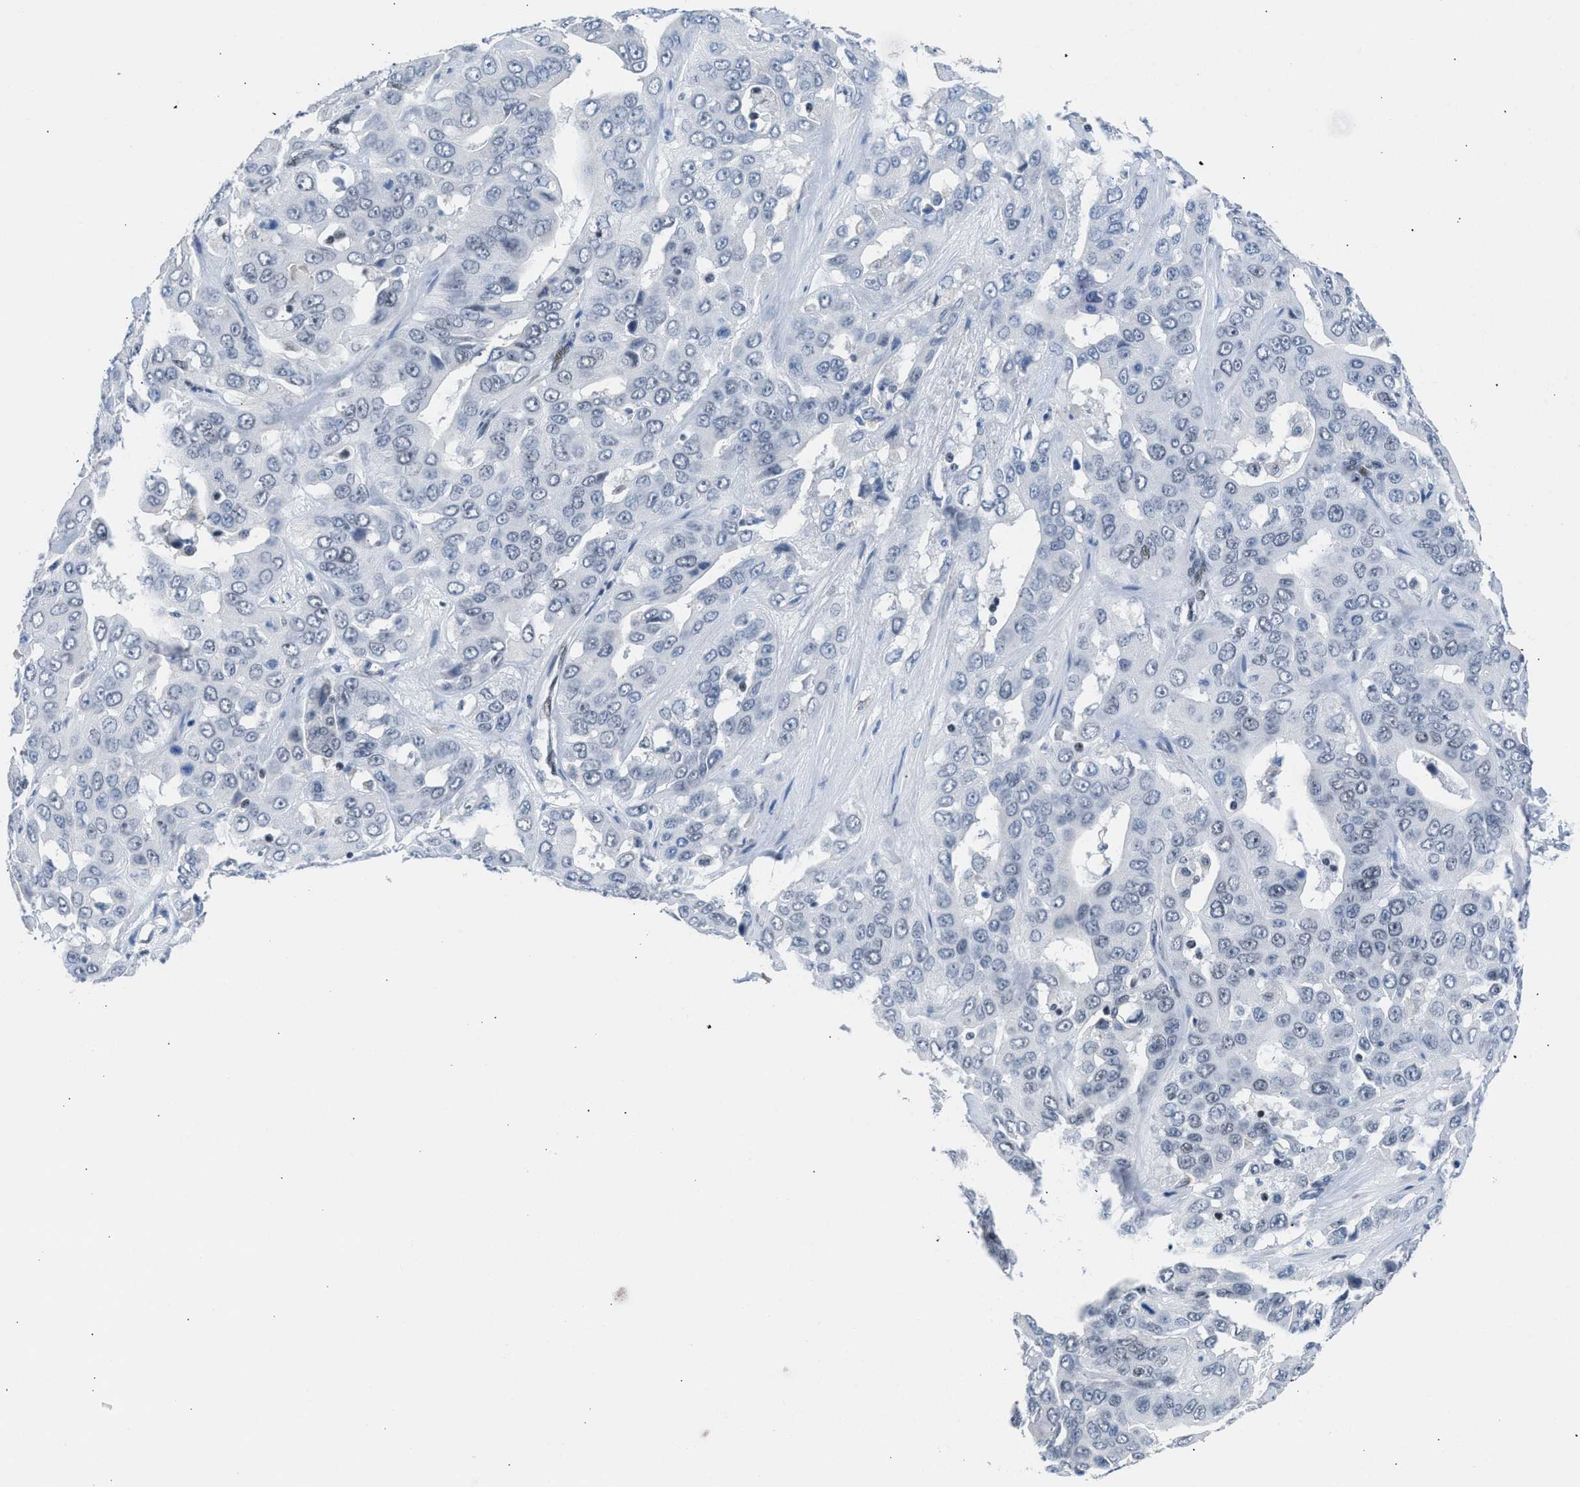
{"staining": {"intensity": "negative", "quantity": "none", "location": "none"}, "tissue": "liver cancer", "cell_type": "Tumor cells", "image_type": "cancer", "snomed": [{"axis": "morphology", "description": "Cholangiocarcinoma"}, {"axis": "topography", "description": "Liver"}], "caption": "Immunohistochemistry (IHC) histopathology image of neoplastic tissue: liver cholangiocarcinoma stained with DAB (3,3'-diaminobenzidine) displays no significant protein expression in tumor cells.", "gene": "TERF2IP", "patient": {"sex": "female", "age": 52}}